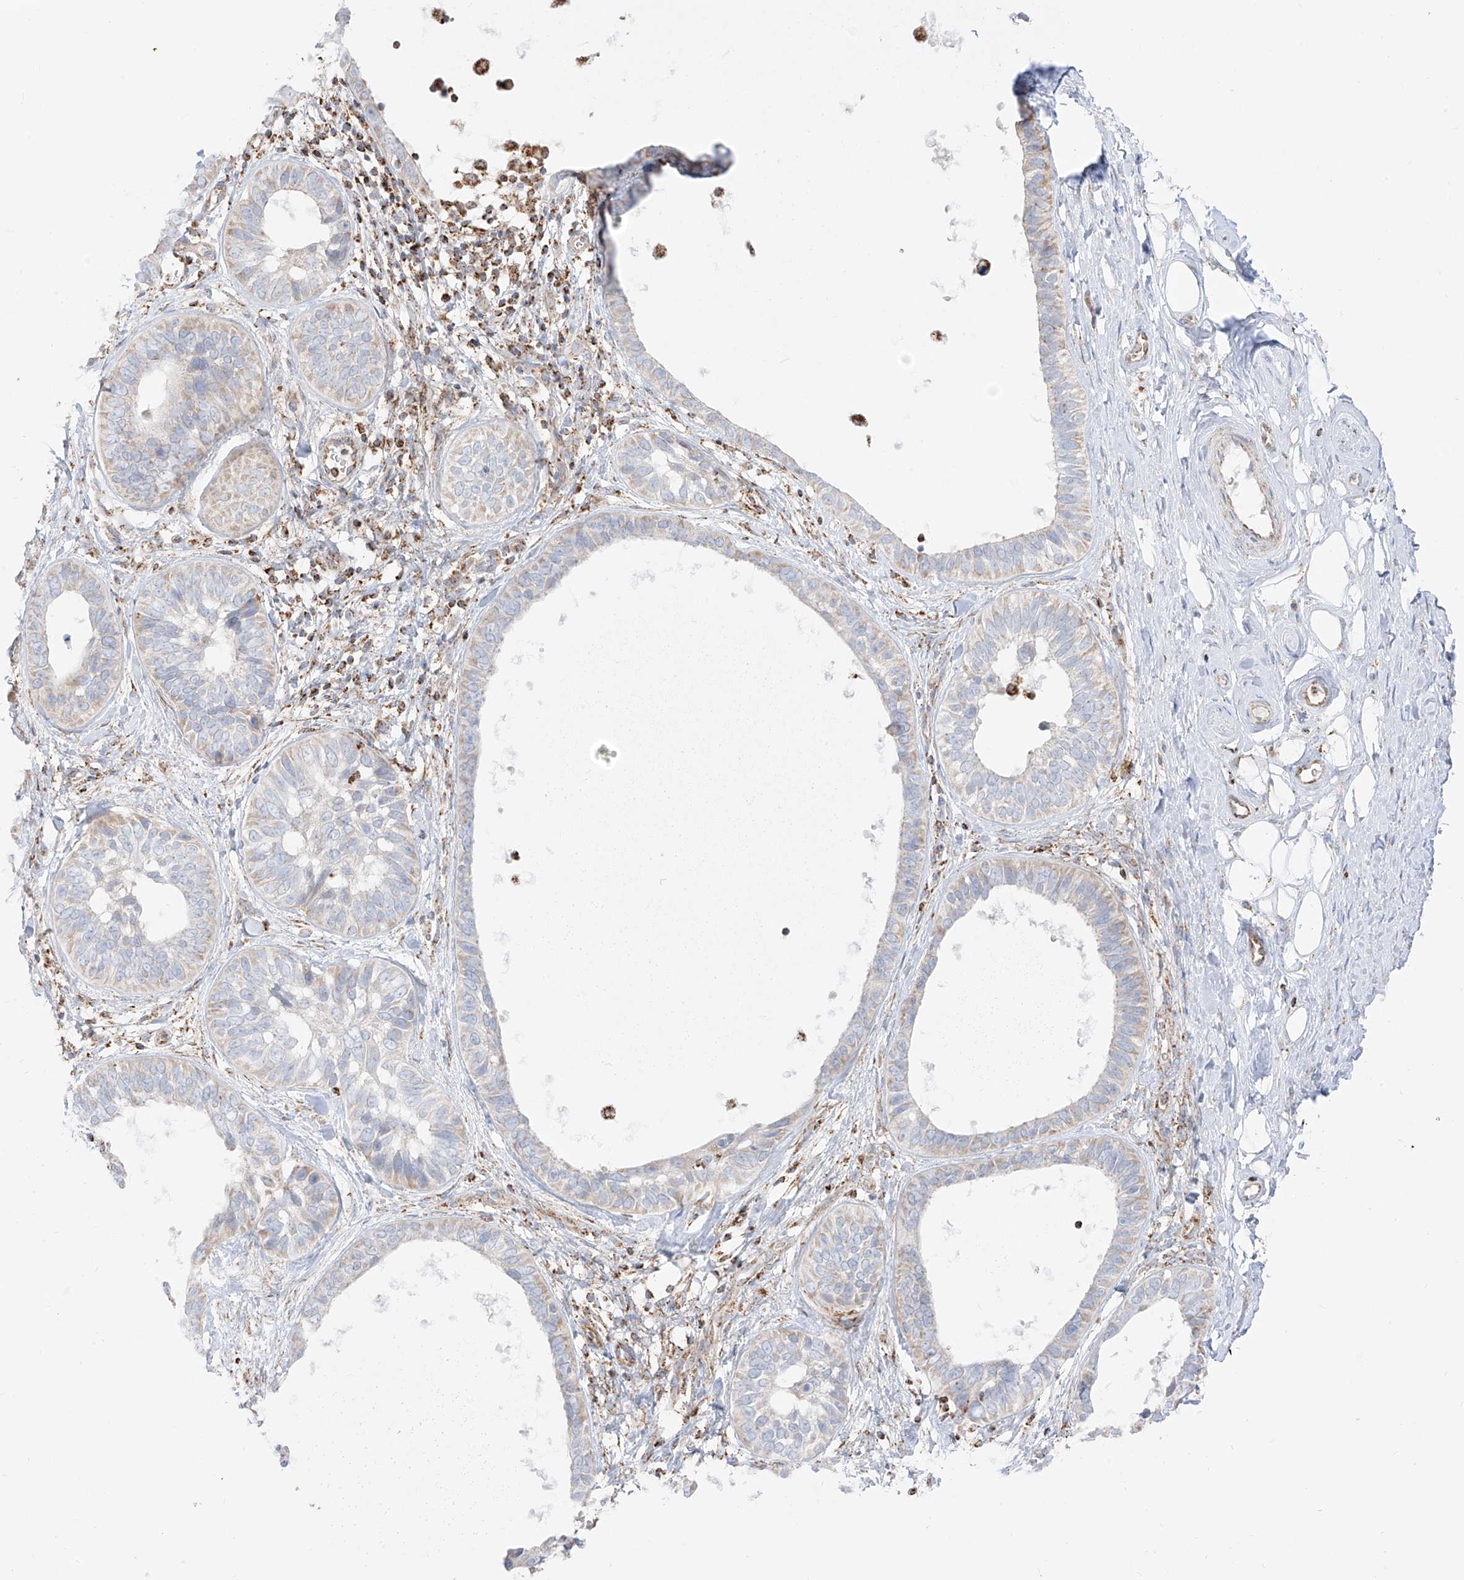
{"staining": {"intensity": "negative", "quantity": "none", "location": "none"}, "tissue": "skin cancer", "cell_type": "Tumor cells", "image_type": "cancer", "snomed": [{"axis": "morphology", "description": "Basal cell carcinoma"}, {"axis": "topography", "description": "Skin"}], "caption": "Micrograph shows no significant protein expression in tumor cells of skin cancer (basal cell carcinoma).", "gene": "ETHE1", "patient": {"sex": "male", "age": 62}}